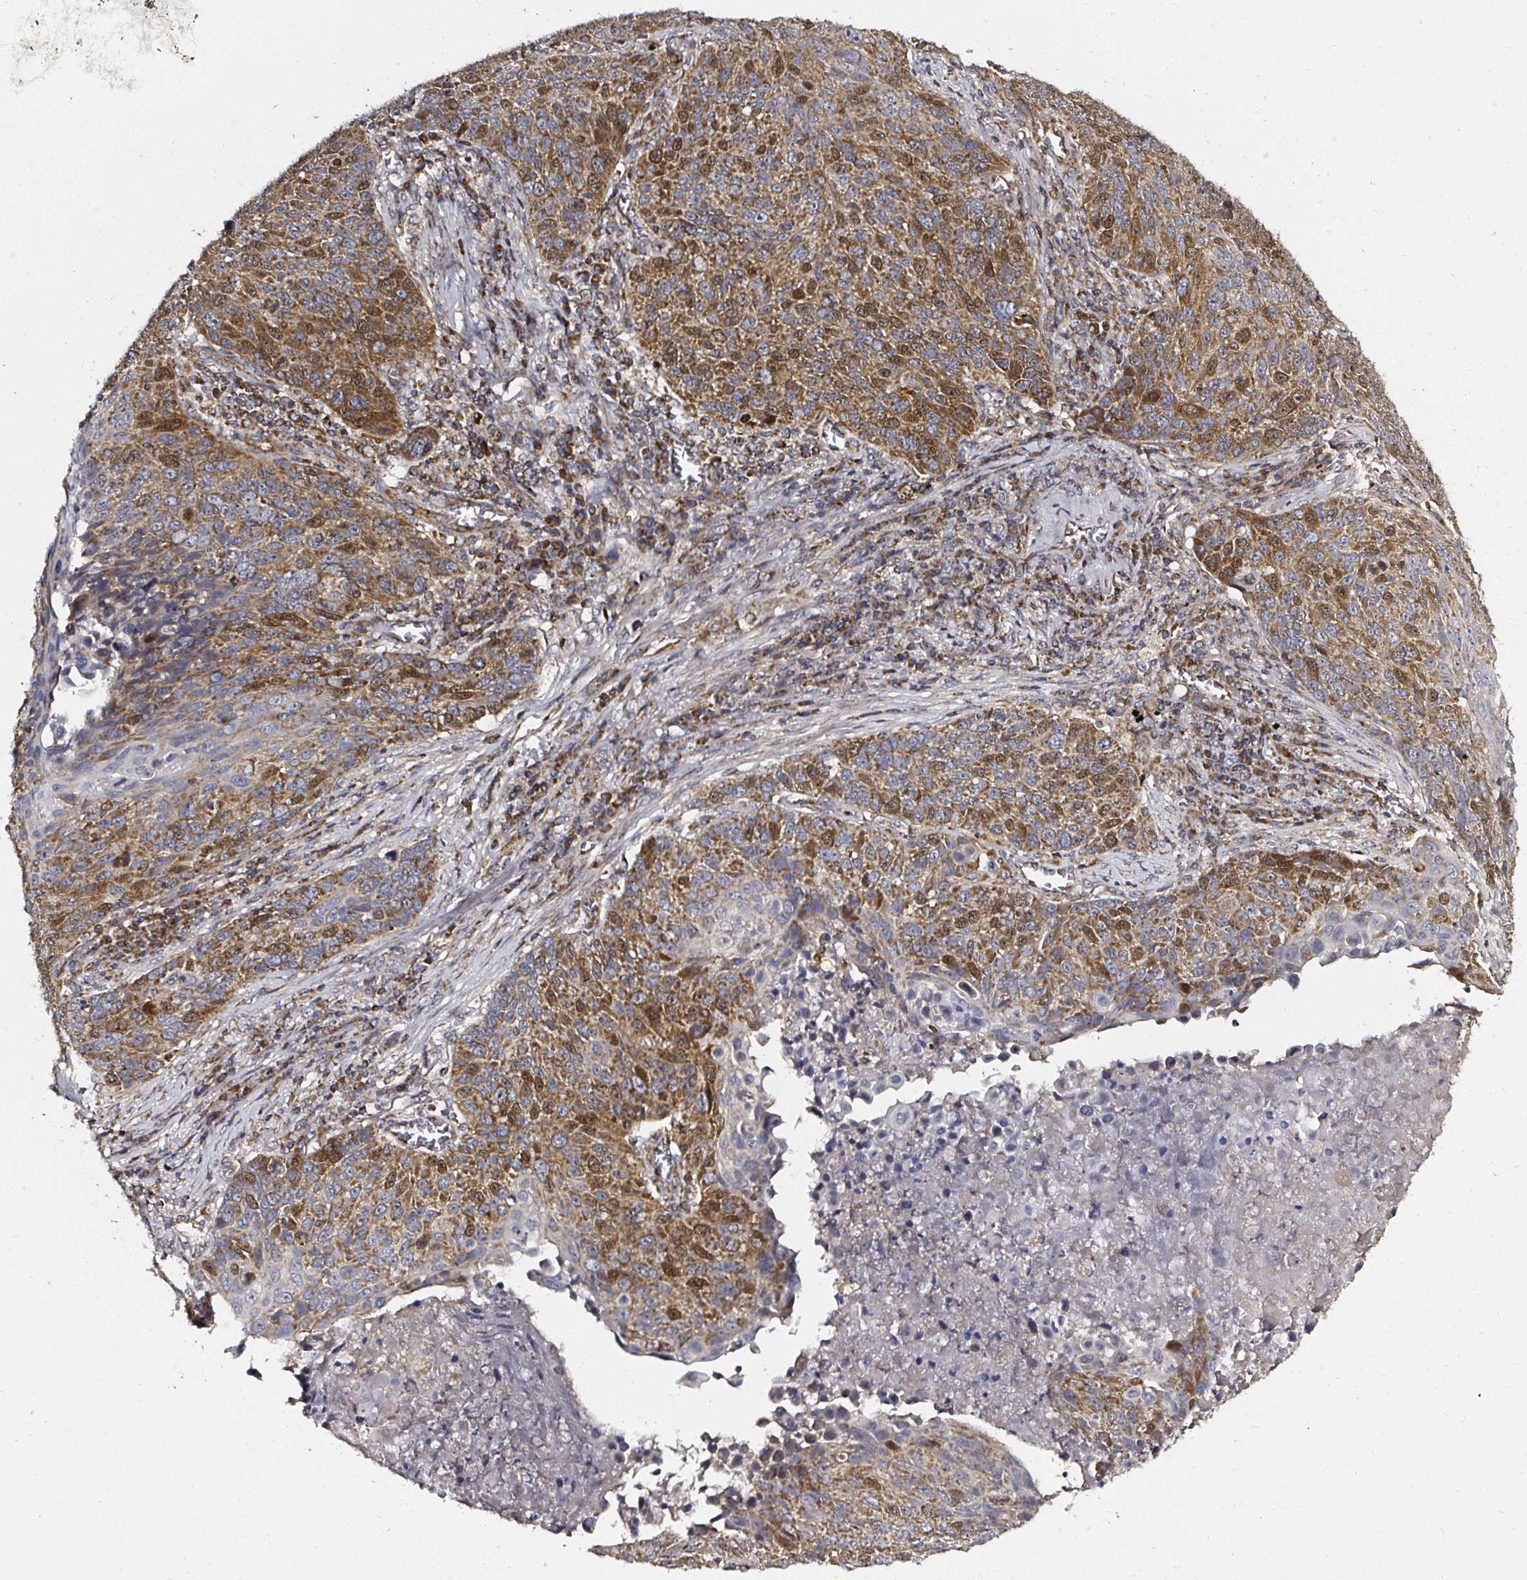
{"staining": {"intensity": "strong", "quantity": ">75%", "location": "cytoplasmic/membranous"}, "tissue": "lung cancer", "cell_type": "Tumor cells", "image_type": "cancer", "snomed": [{"axis": "morphology", "description": "Squamous cell carcinoma, NOS"}, {"axis": "topography", "description": "Lung"}], "caption": "Immunohistochemical staining of lung cancer (squamous cell carcinoma) reveals high levels of strong cytoplasmic/membranous expression in approximately >75% of tumor cells.", "gene": "ATAD3B", "patient": {"sex": "male", "age": 78}}